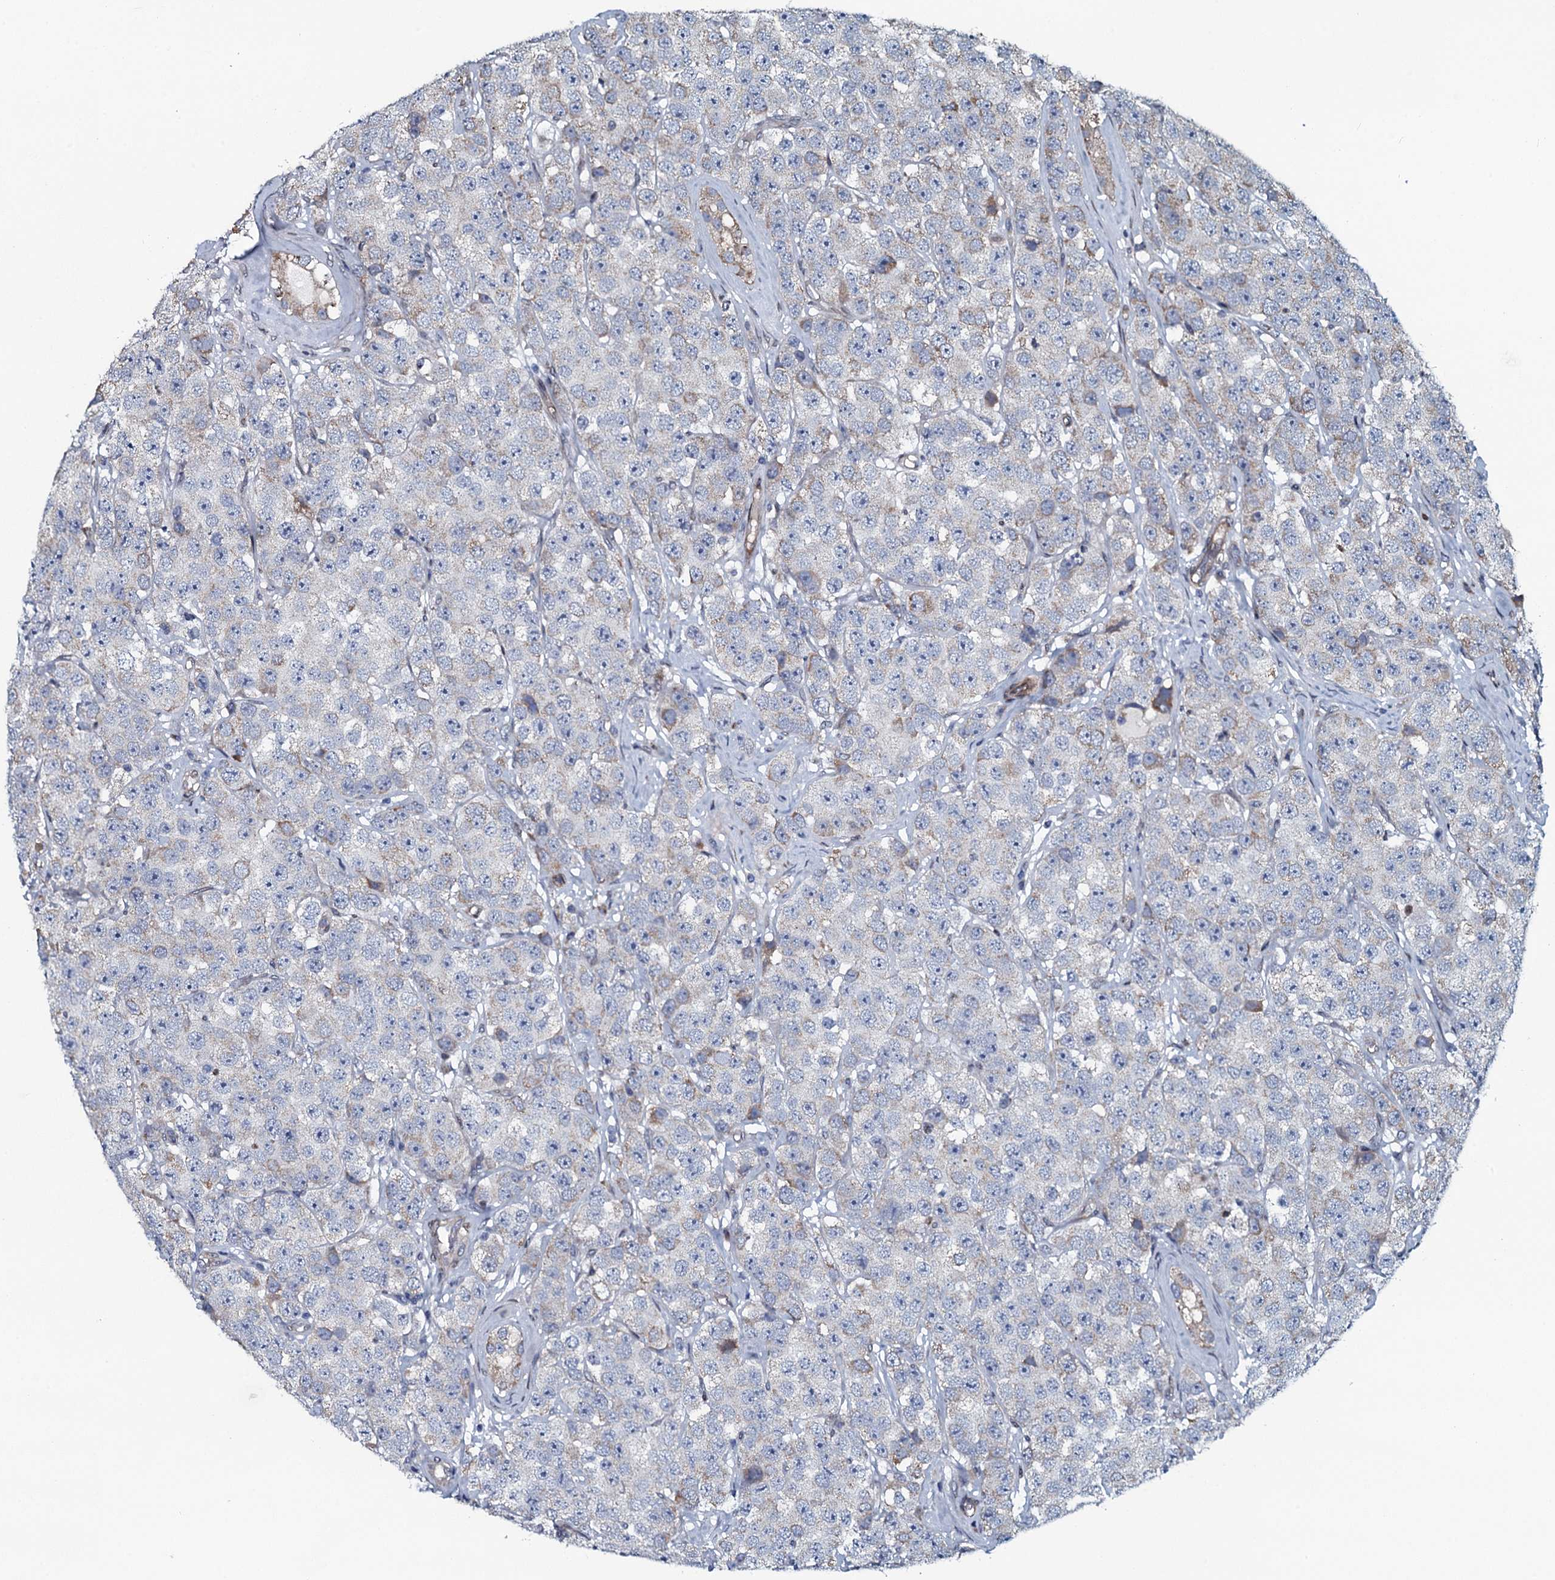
{"staining": {"intensity": "weak", "quantity": "<25%", "location": "cytoplasmic/membranous"}, "tissue": "testis cancer", "cell_type": "Tumor cells", "image_type": "cancer", "snomed": [{"axis": "morphology", "description": "Seminoma, NOS"}, {"axis": "topography", "description": "Testis"}], "caption": "Immunohistochemical staining of testis seminoma demonstrates no significant expression in tumor cells.", "gene": "KCTD4", "patient": {"sex": "male", "age": 28}}